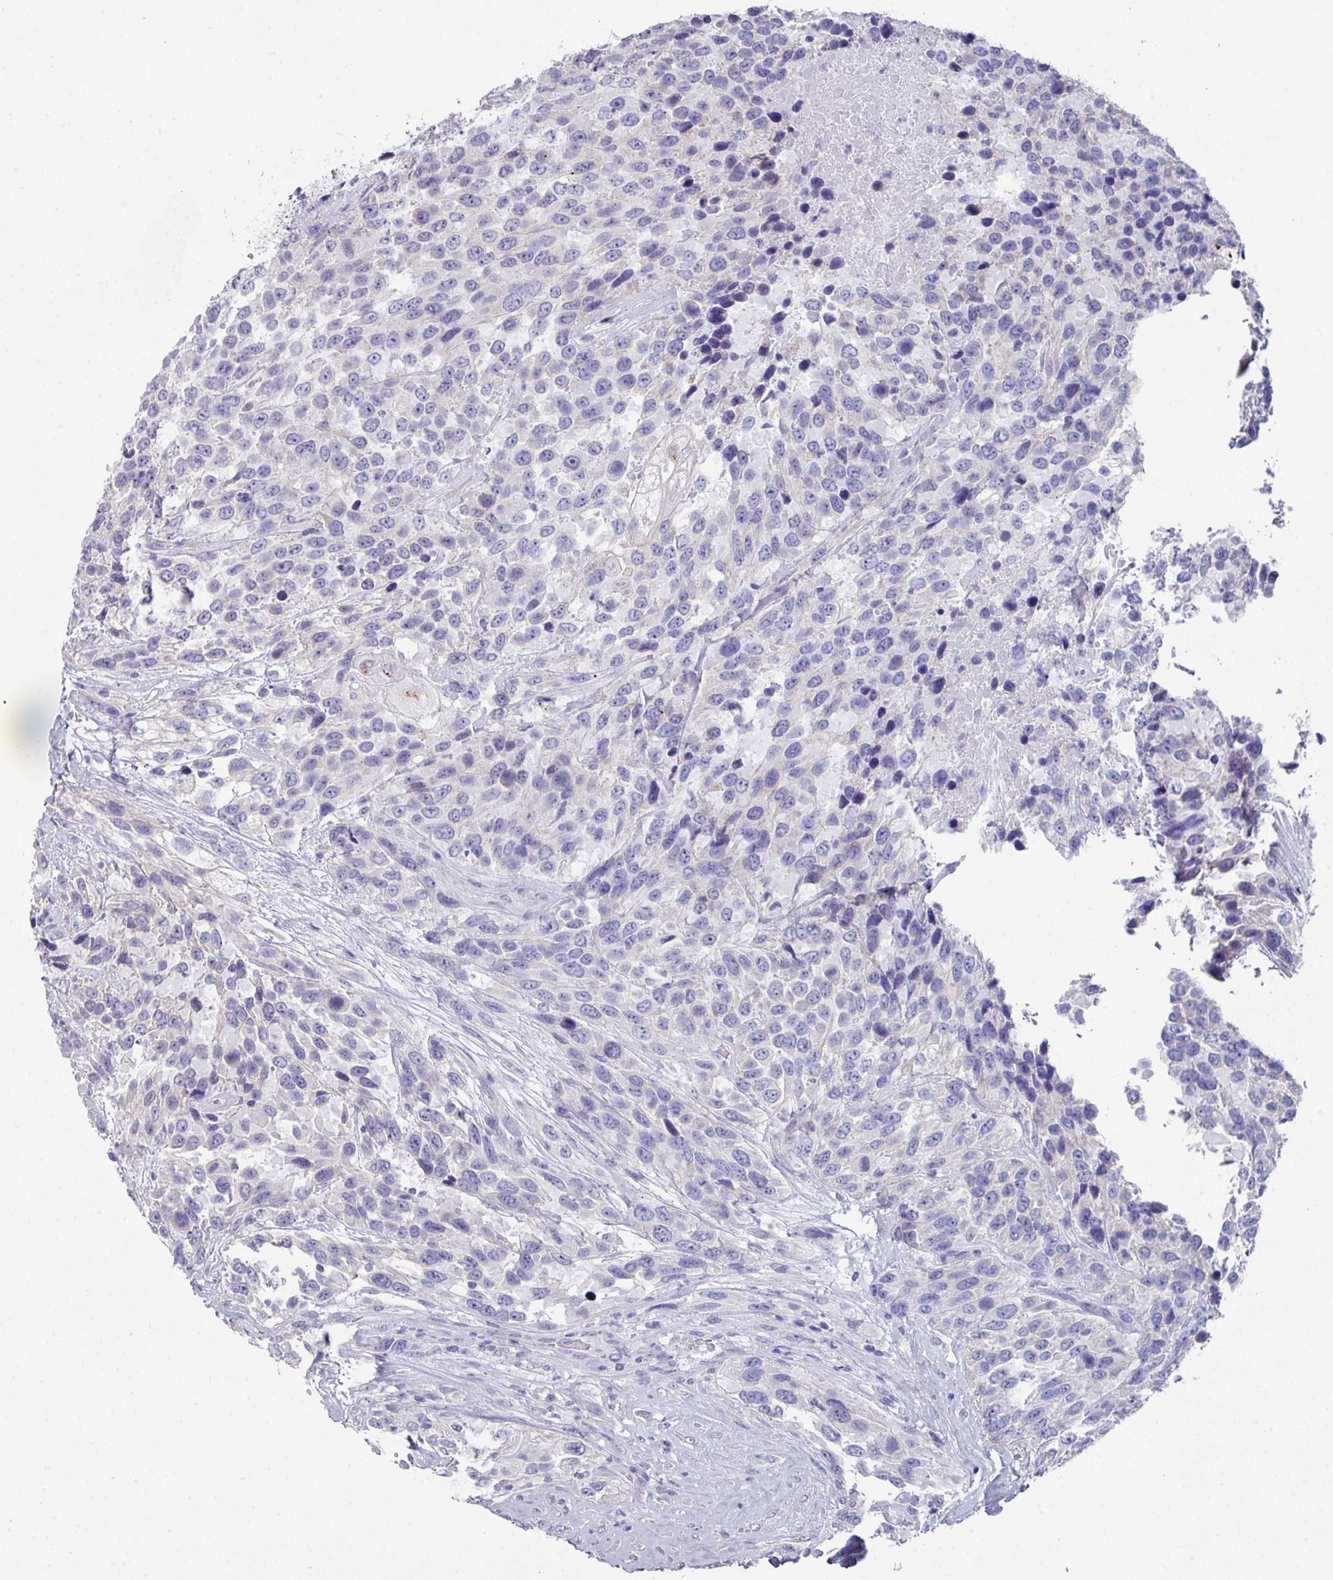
{"staining": {"intensity": "negative", "quantity": "none", "location": "none"}, "tissue": "urothelial cancer", "cell_type": "Tumor cells", "image_type": "cancer", "snomed": [{"axis": "morphology", "description": "Urothelial carcinoma, High grade"}, {"axis": "topography", "description": "Urinary bladder"}], "caption": "Tumor cells show no significant protein positivity in urothelial cancer. Nuclei are stained in blue.", "gene": "PEX10", "patient": {"sex": "female", "age": 70}}